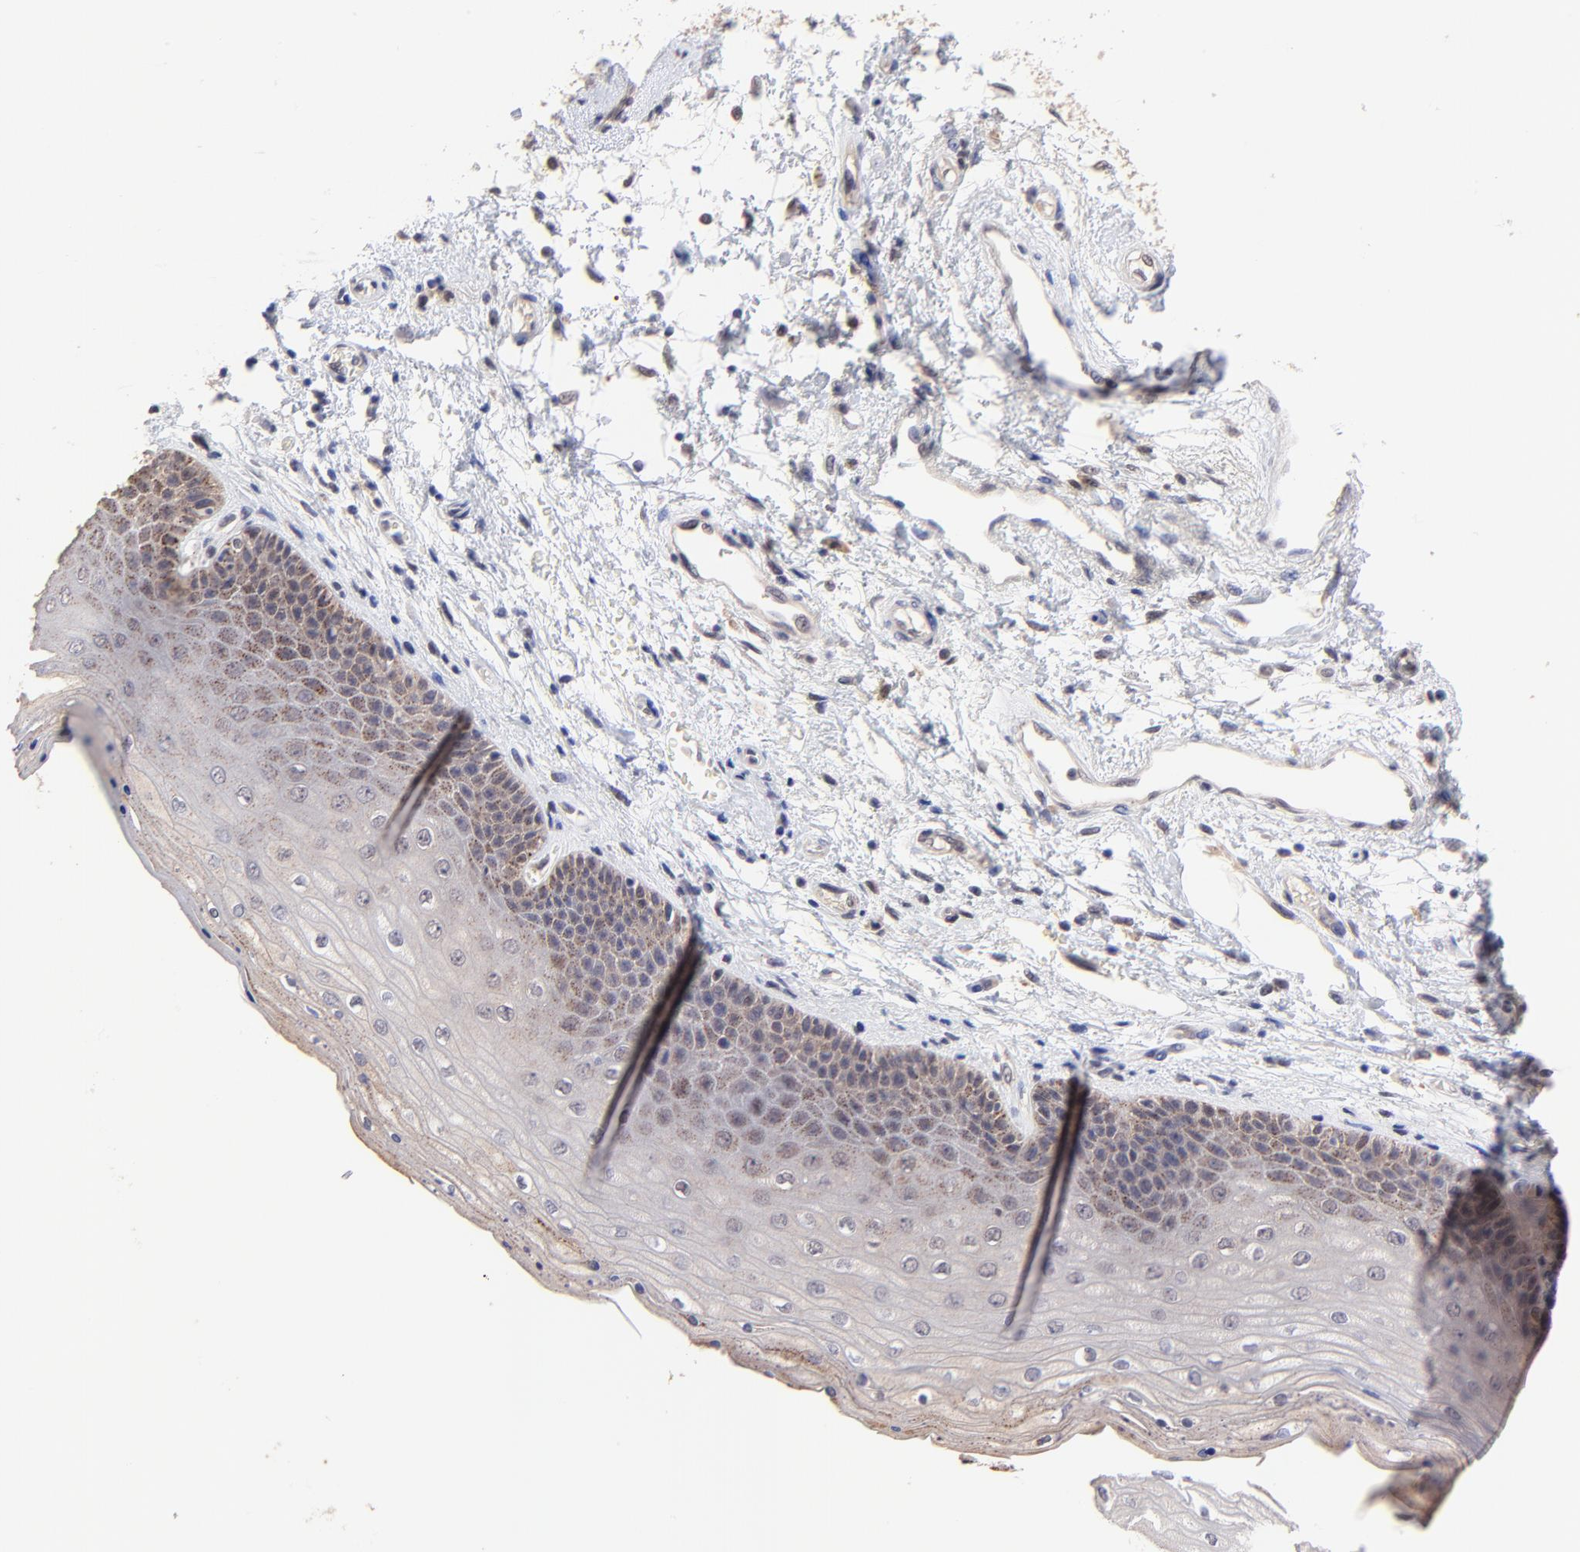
{"staining": {"intensity": "weak", "quantity": "25%-75%", "location": "cytoplasmic/membranous"}, "tissue": "skin", "cell_type": "Epidermal cells", "image_type": "normal", "snomed": [{"axis": "morphology", "description": "Normal tissue, NOS"}, {"axis": "topography", "description": "Anal"}], "caption": "Brown immunohistochemical staining in unremarkable skin reveals weak cytoplasmic/membranous positivity in about 25%-75% of epidermal cells. (Stains: DAB in brown, nuclei in blue, Microscopy: brightfield microscopy at high magnification).", "gene": "ZNF747", "patient": {"sex": "female", "age": 46}}